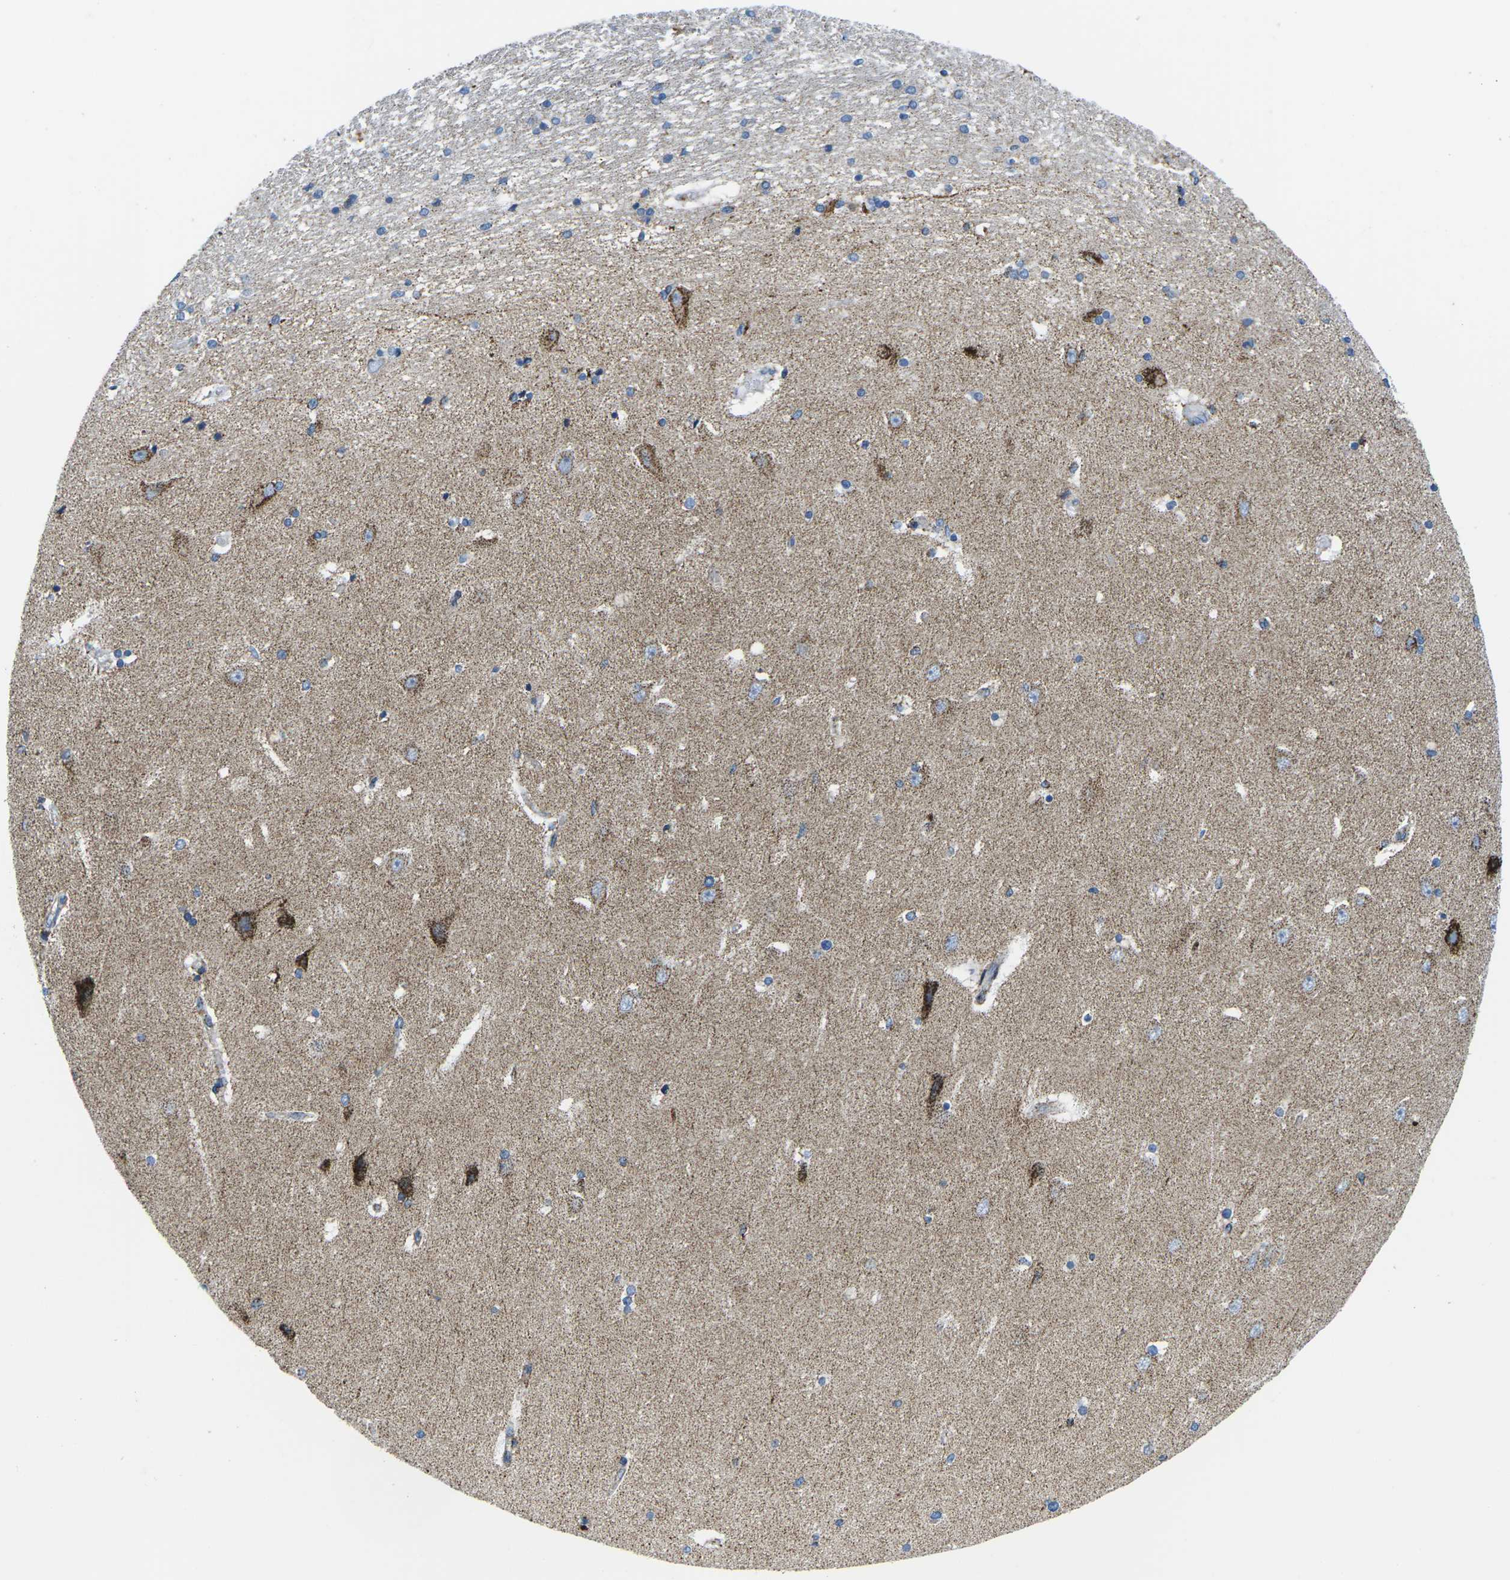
{"staining": {"intensity": "moderate", "quantity": "<25%", "location": "cytoplasmic/membranous"}, "tissue": "hippocampus", "cell_type": "Glial cells", "image_type": "normal", "snomed": [{"axis": "morphology", "description": "Normal tissue, NOS"}, {"axis": "topography", "description": "Hippocampus"}], "caption": "Moderate cytoplasmic/membranous expression is identified in approximately <25% of glial cells in normal hippocampus. Using DAB (3,3'-diaminobenzidine) (brown) and hematoxylin (blue) stains, captured at high magnification using brightfield microscopy.", "gene": "COX6C", "patient": {"sex": "female", "age": 54}}